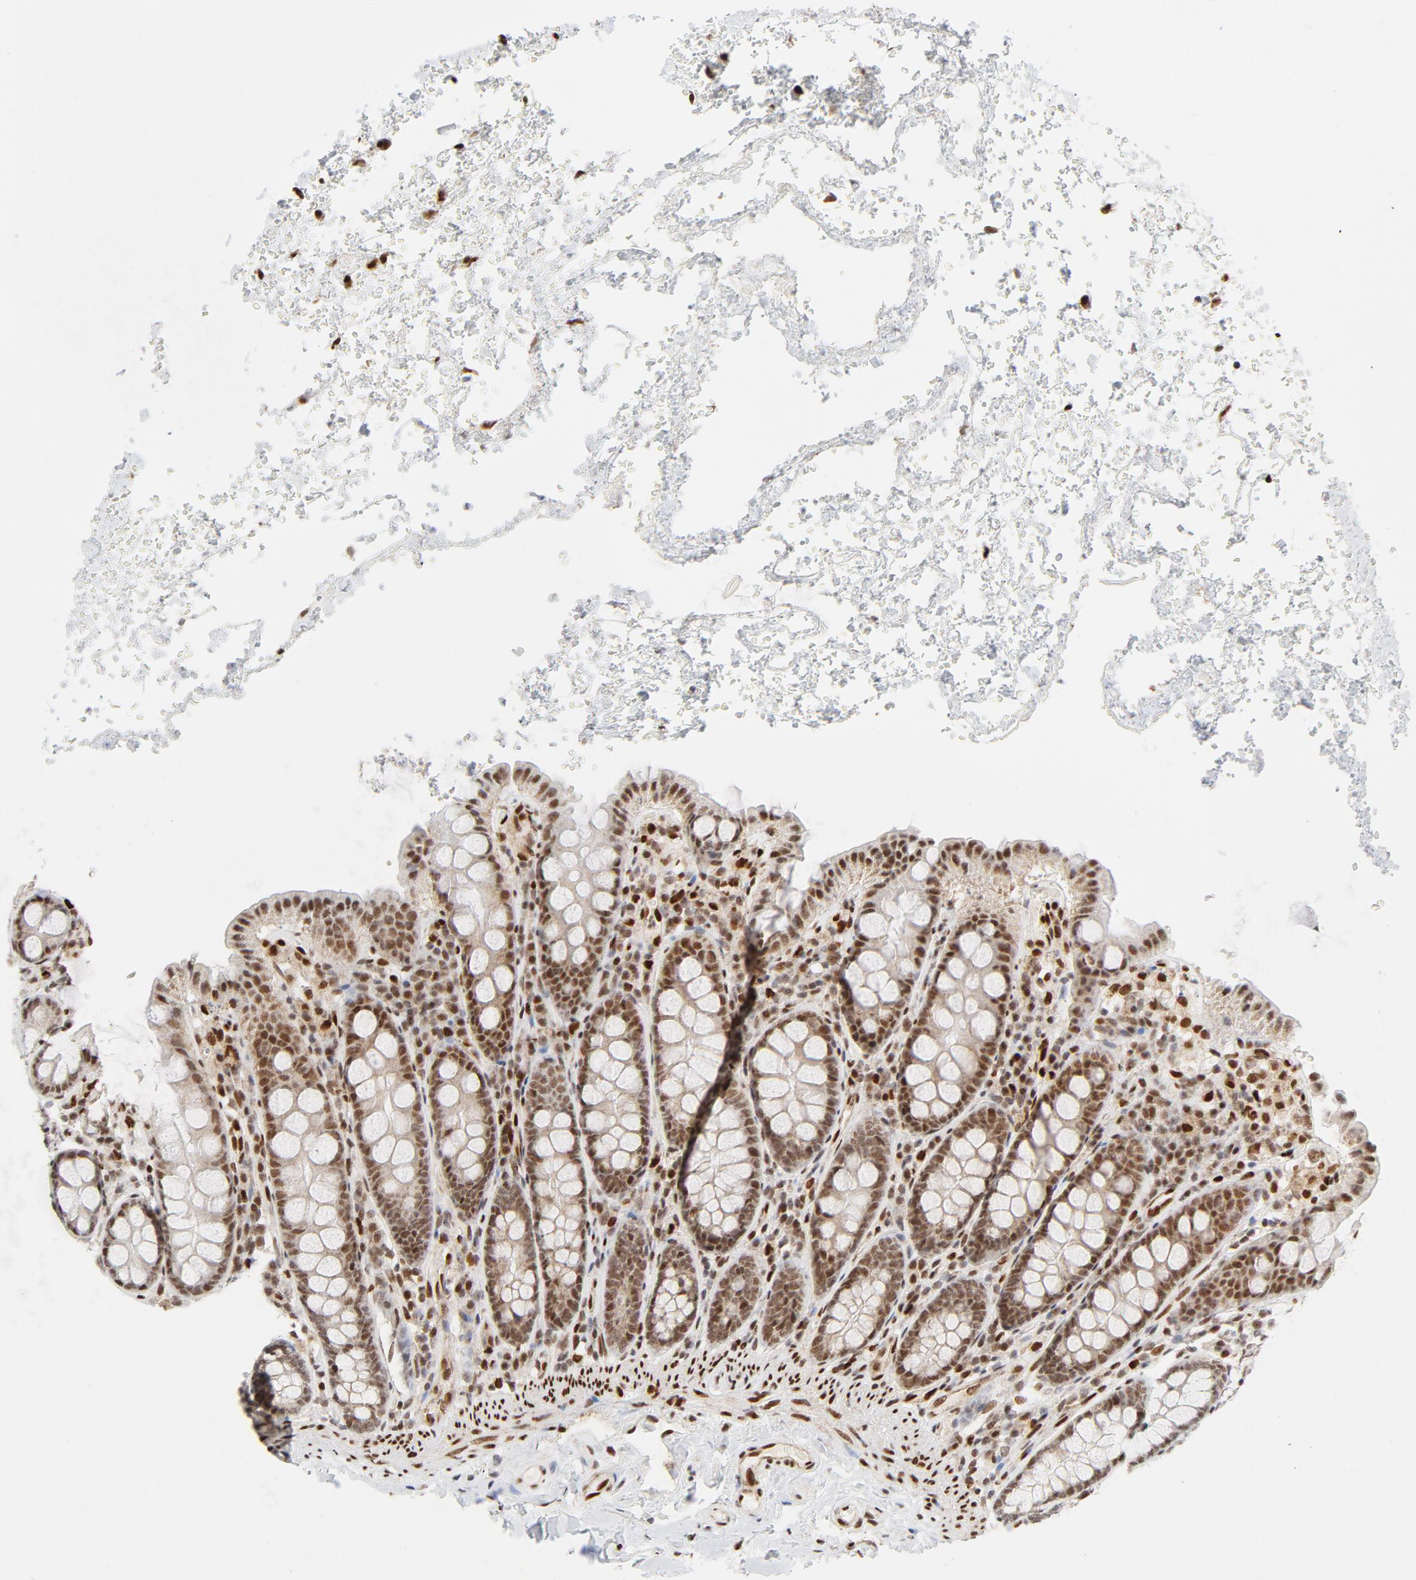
{"staining": {"intensity": "moderate", "quantity": ">75%", "location": "nuclear"}, "tissue": "colon", "cell_type": "Endothelial cells", "image_type": "normal", "snomed": [{"axis": "morphology", "description": "Normal tissue, NOS"}, {"axis": "topography", "description": "Colon"}], "caption": "High-power microscopy captured an immunohistochemistry (IHC) micrograph of benign colon, revealing moderate nuclear staining in approximately >75% of endothelial cells.", "gene": "MEF2A", "patient": {"sex": "female", "age": 61}}